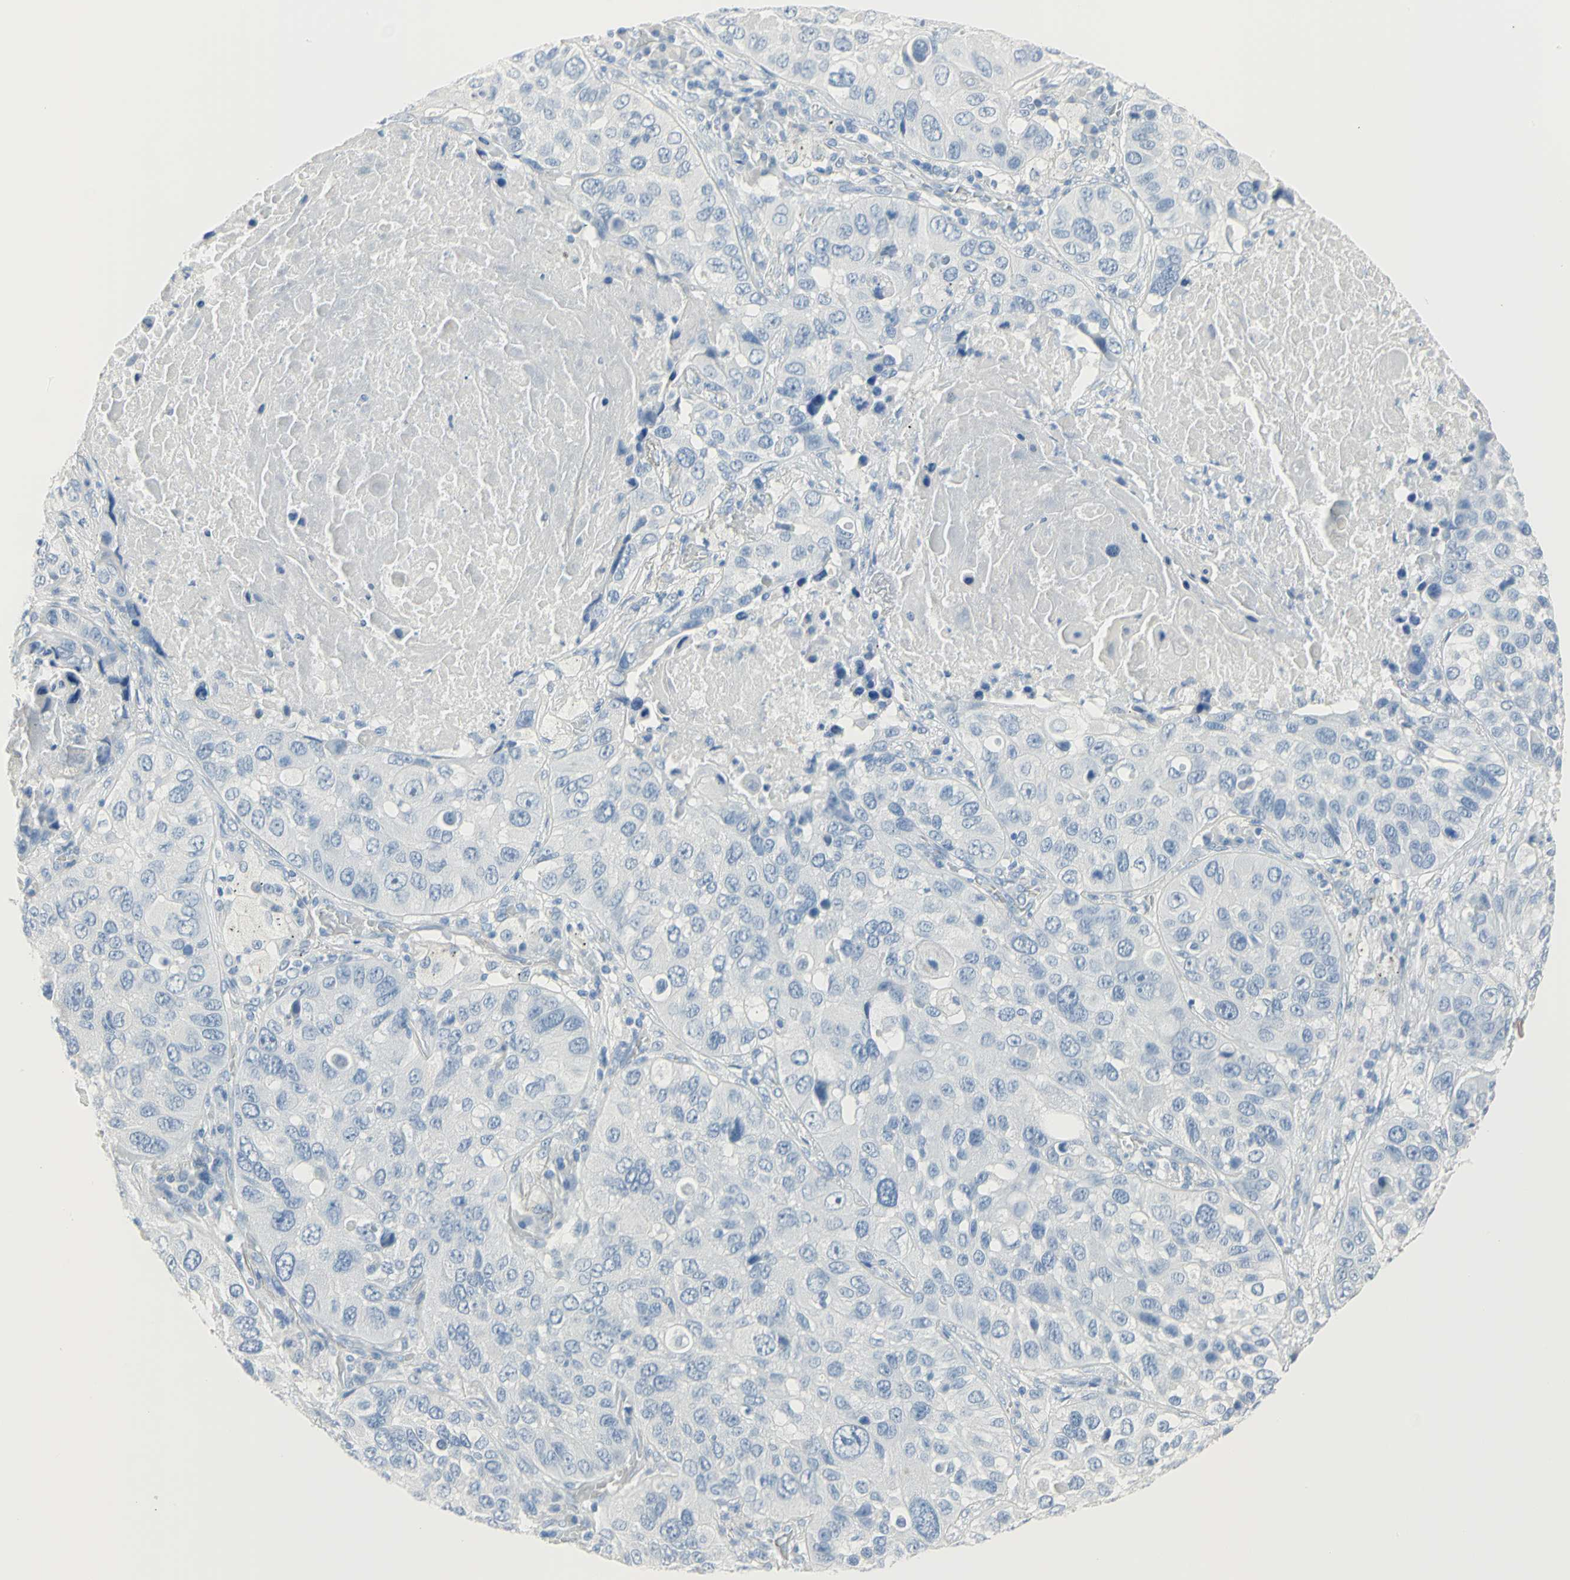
{"staining": {"intensity": "negative", "quantity": "none", "location": "none"}, "tissue": "lung cancer", "cell_type": "Tumor cells", "image_type": "cancer", "snomed": [{"axis": "morphology", "description": "Squamous cell carcinoma, NOS"}, {"axis": "topography", "description": "Lung"}], "caption": "There is no significant staining in tumor cells of lung cancer (squamous cell carcinoma).", "gene": "CA3", "patient": {"sex": "male", "age": 57}}